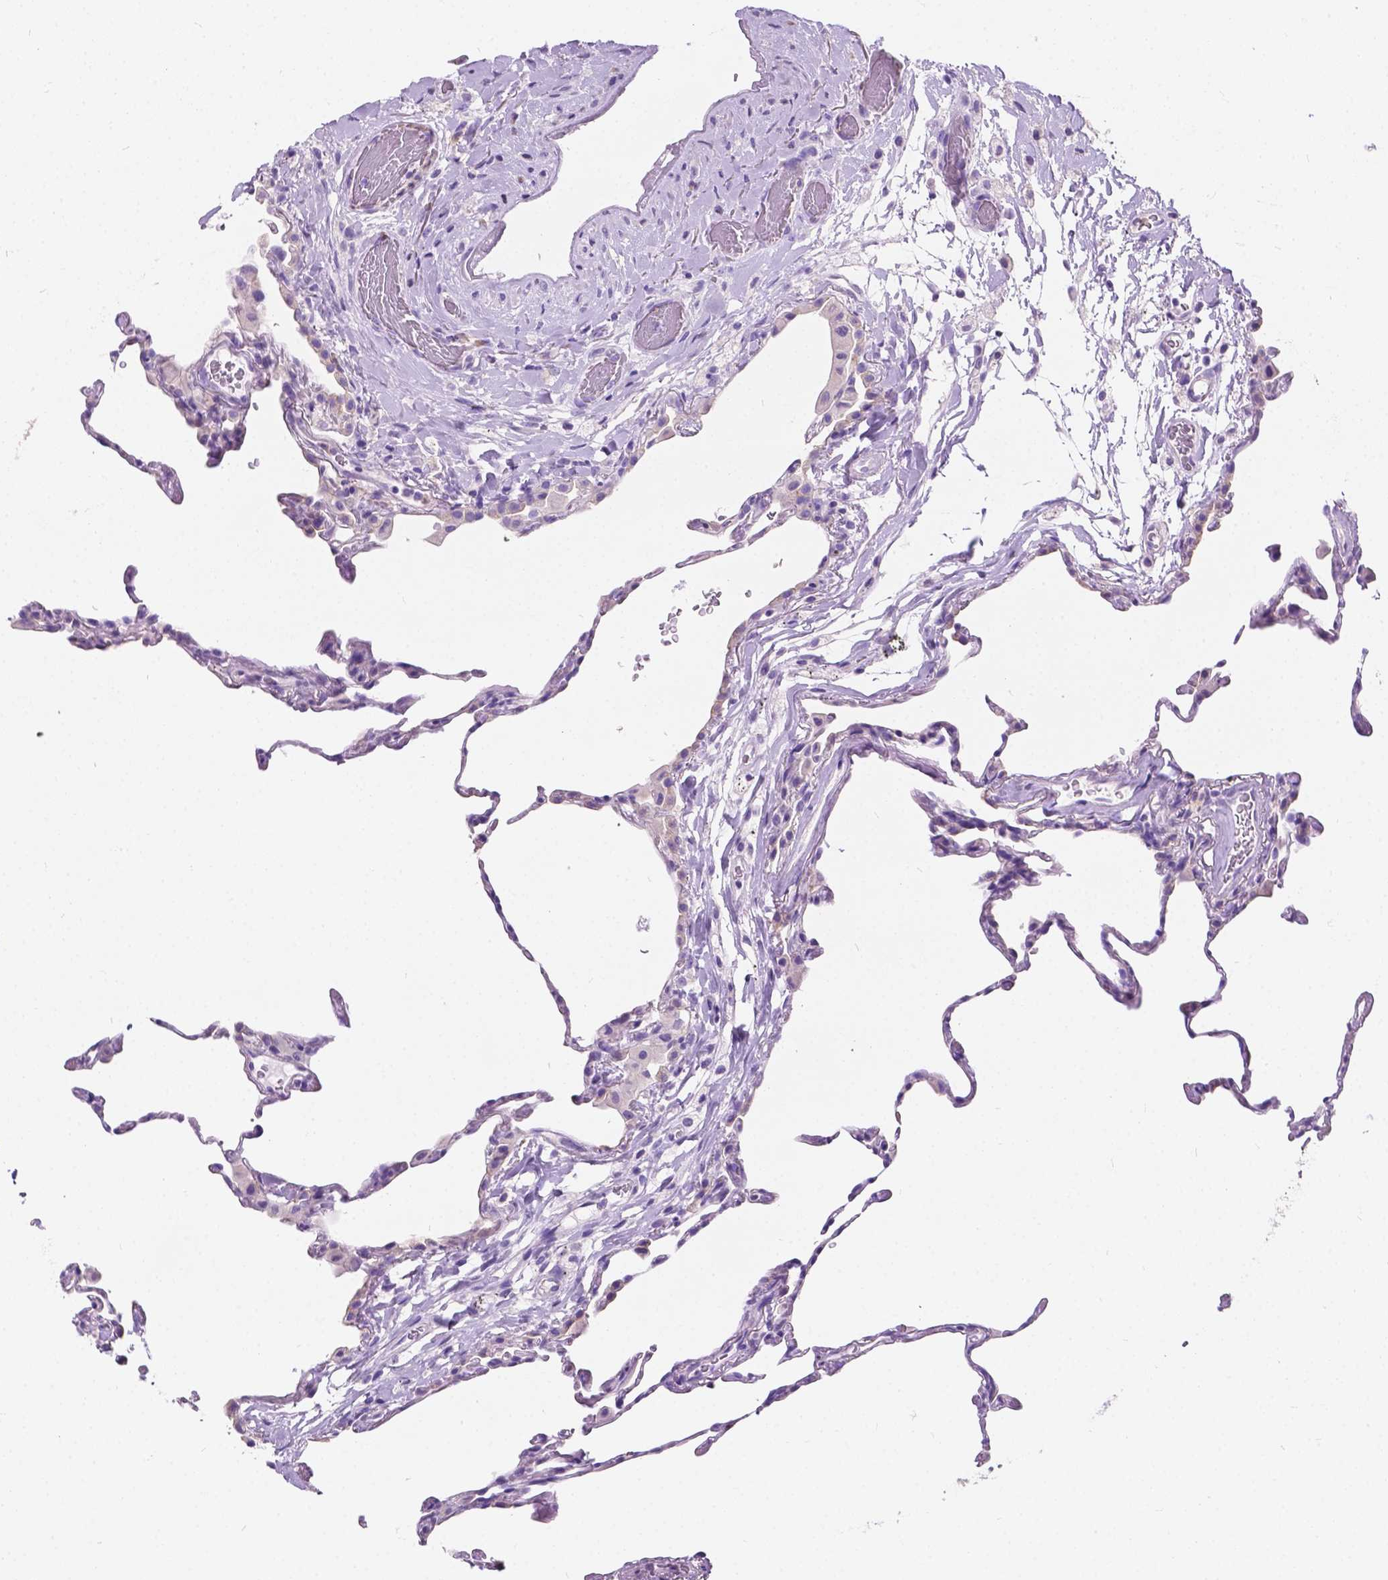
{"staining": {"intensity": "negative", "quantity": "none", "location": "none"}, "tissue": "lung", "cell_type": "Alveolar cells", "image_type": "normal", "snomed": [{"axis": "morphology", "description": "Normal tissue, NOS"}, {"axis": "topography", "description": "Lung"}], "caption": "This histopathology image is of normal lung stained with immunohistochemistry to label a protein in brown with the nuclei are counter-stained blue. There is no expression in alveolar cells.", "gene": "GNAO1", "patient": {"sex": "female", "age": 57}}